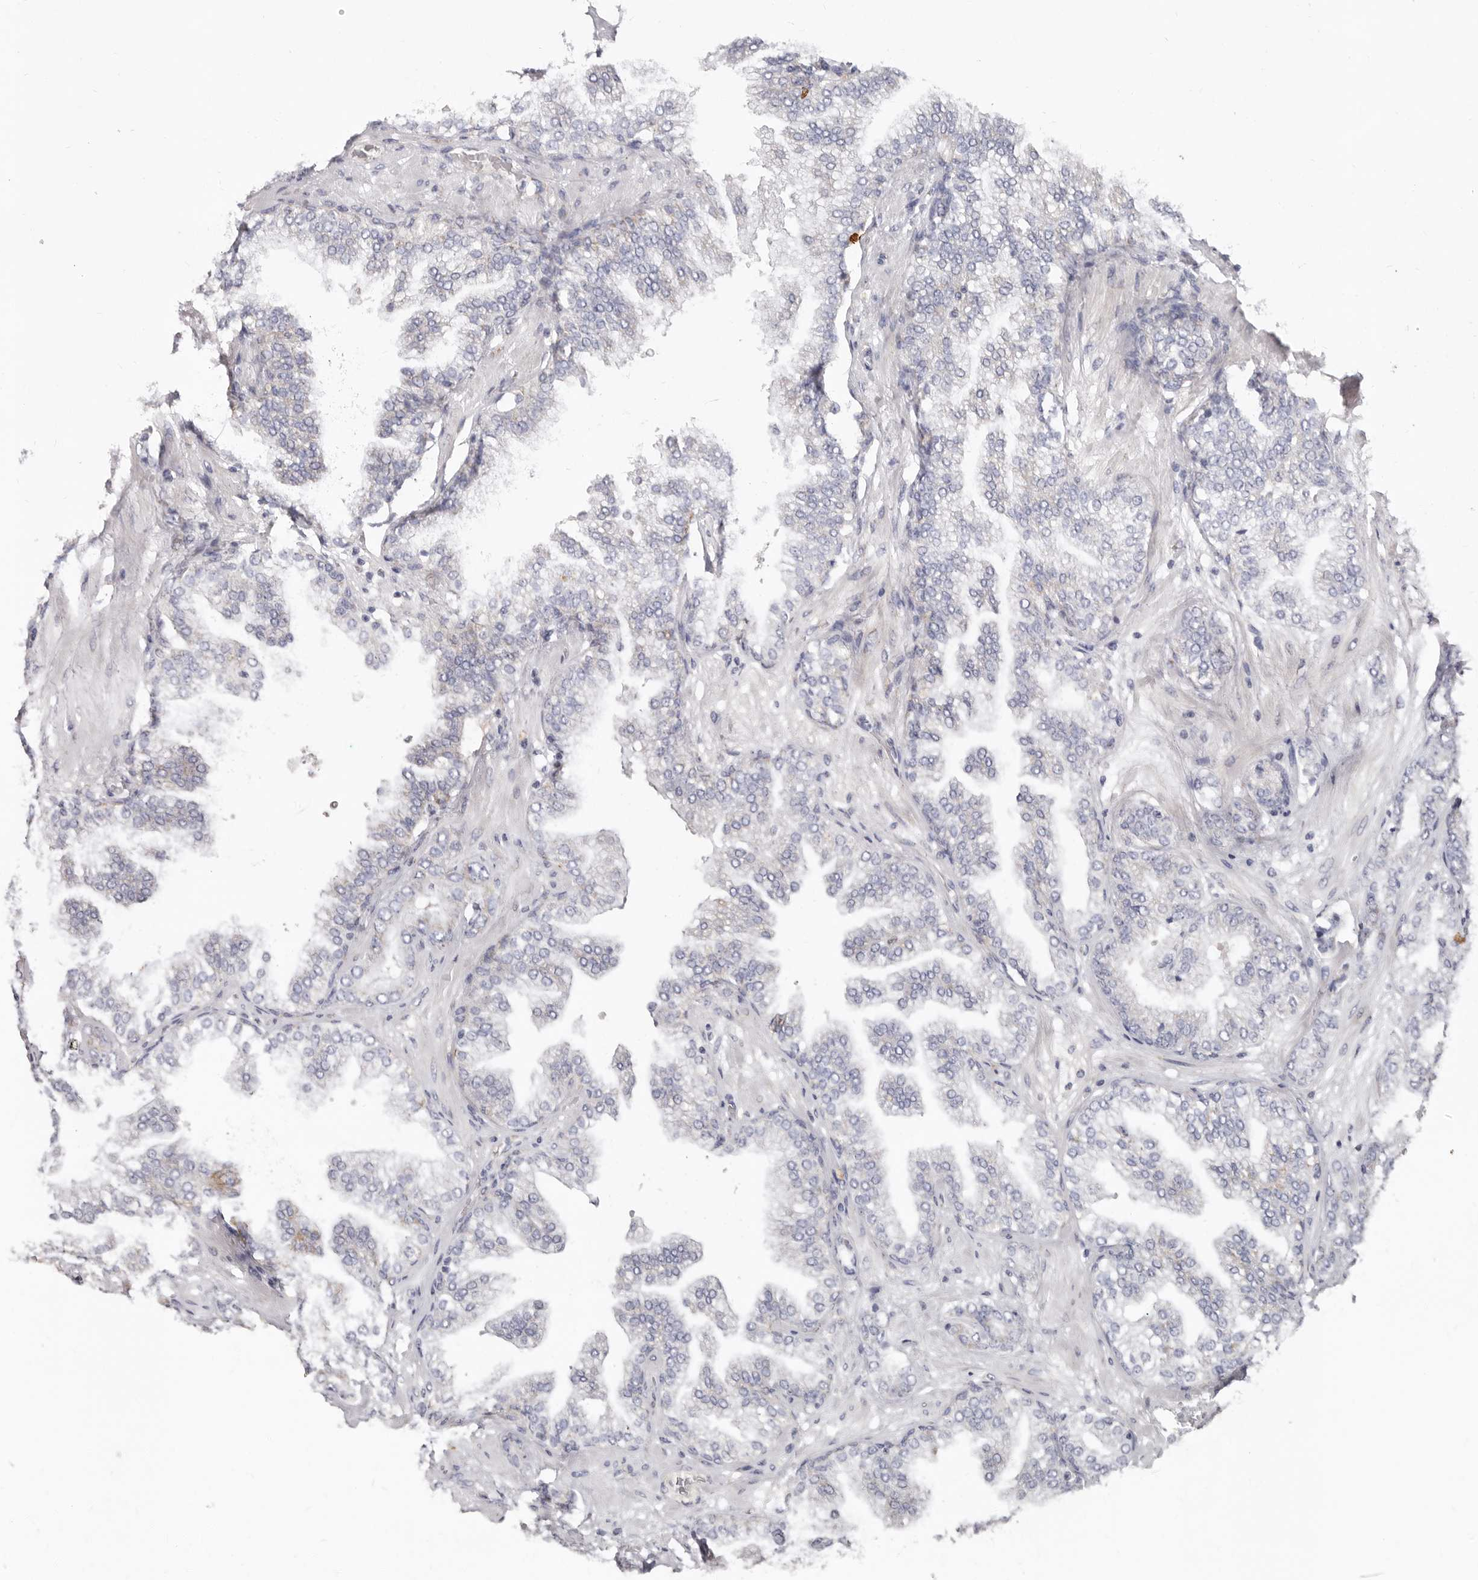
{"staining": {"intensity": "moderate", "quantity": "<25%", "location": "cytoplasmic/membranous"}, "tissue": "prostate cancer", "cell_type": "Tumor cells", "image_type": "cancer", "snomed": [{"axis": "morphology", "description": "Adenocarcinoma, High grade"}, {"axis": "topography", "description": "Prostate"}], "caption": "This histopathology image shows prostate cancer stained with IHC to label a protein in brown. The cytoplasmic/membranous of tumor cells show moderate positivity for the protein. Nuclei are counter-stained blue.", "gene": "RSPO2", "patient": {"sex": "male", "age": 58}}